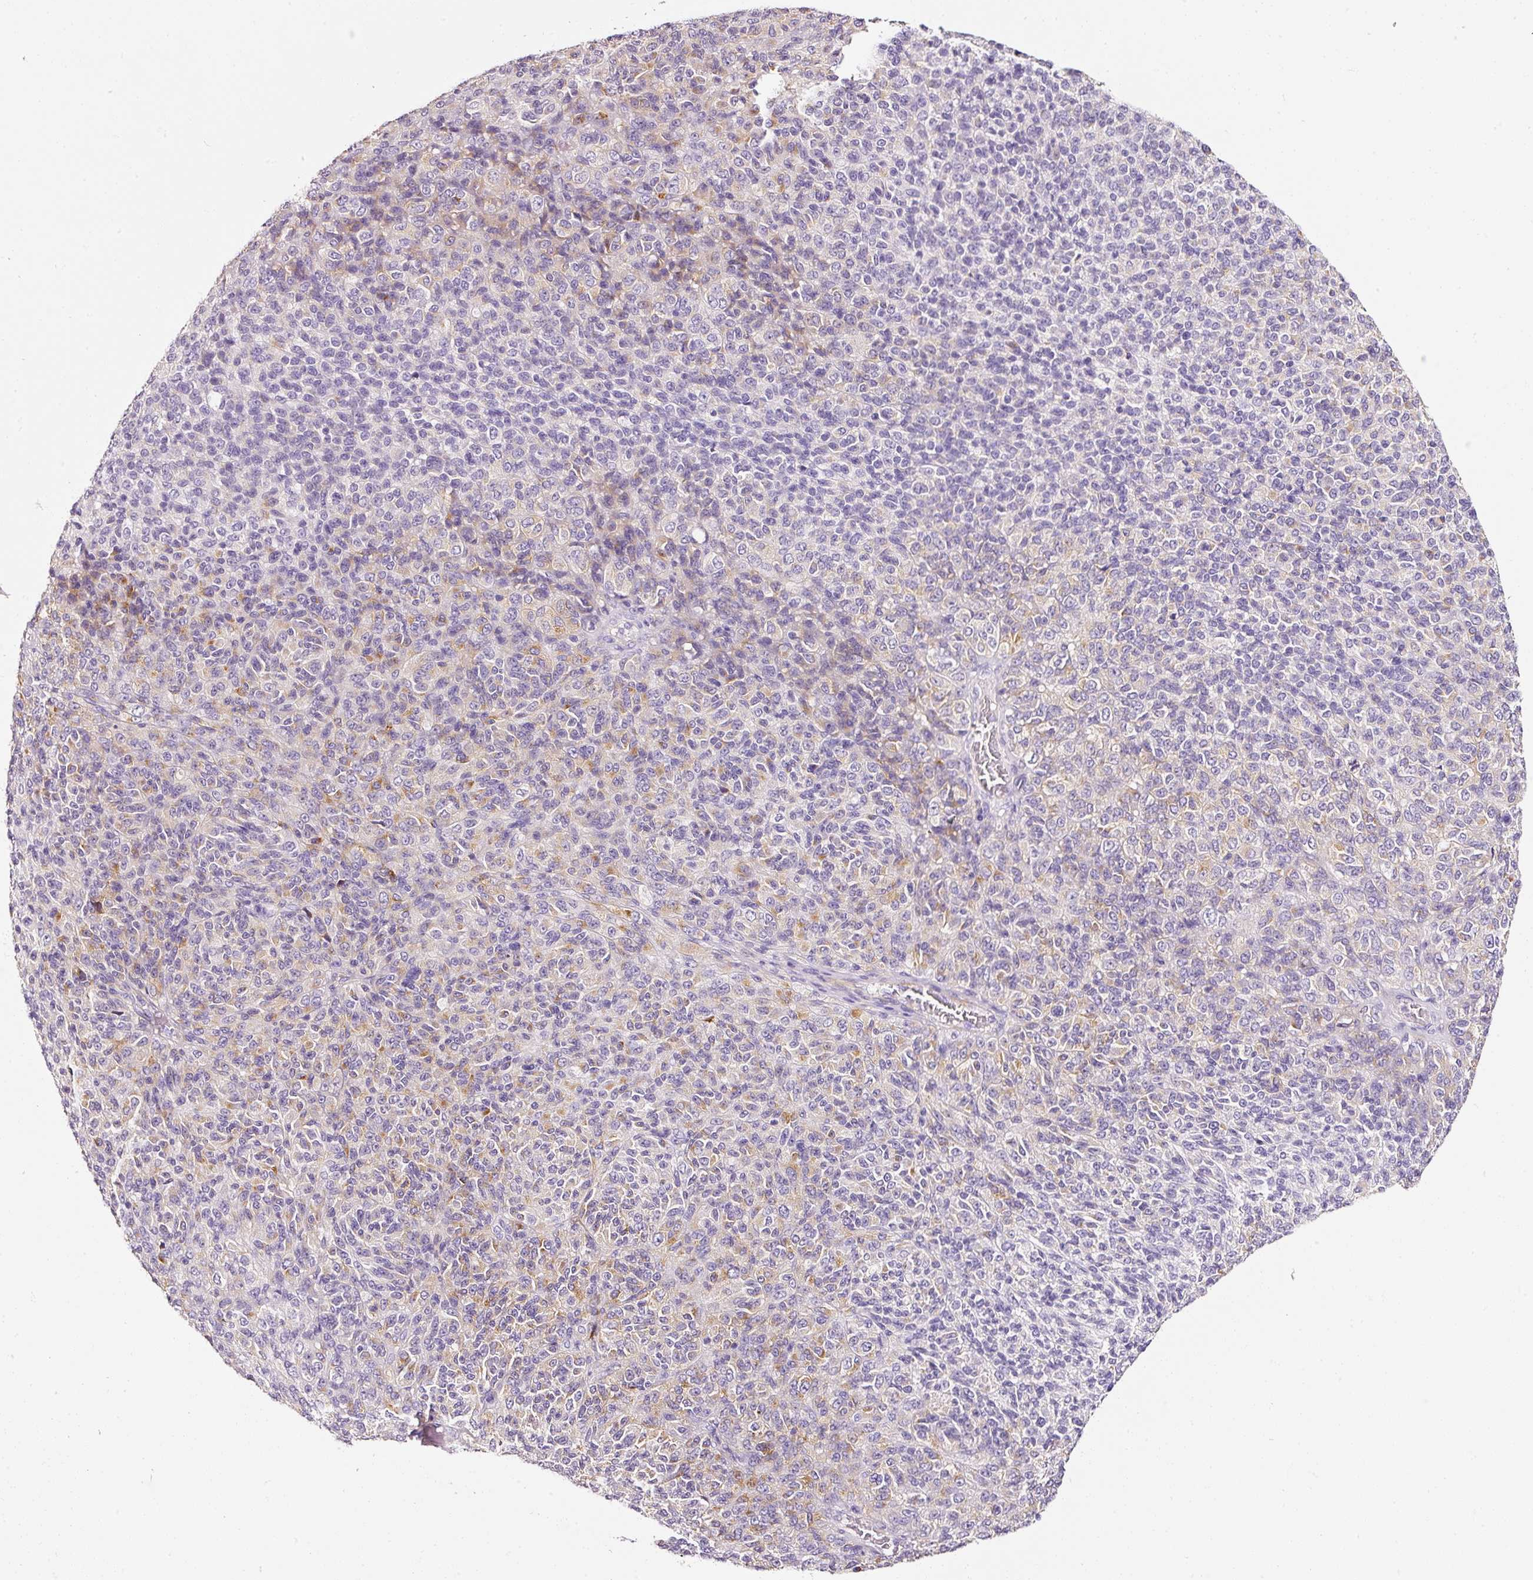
{"staining": {"intensity": "moderate", "quantity": "<25%", "location": "cytoplasmic/membranous"}, "tissue": "melanoma", "cell_type": "Tumor cells", "image_type": "cancer", "snomed": [{"axis": "morphology", "description": "Malignant melanoma, Metastatic site"}, {"axis": "topography", "description": "Brain"}], "caption": "IHC micrograph of human malignant melanoma (metastatic site) stained for a protein (brown), which shows low levels of moderate cytoplasmic/membranous staining in approximately <25% of tumor cells.", "gene": "CYB561A3", "patient": {"sex": "female", "age": 56}}